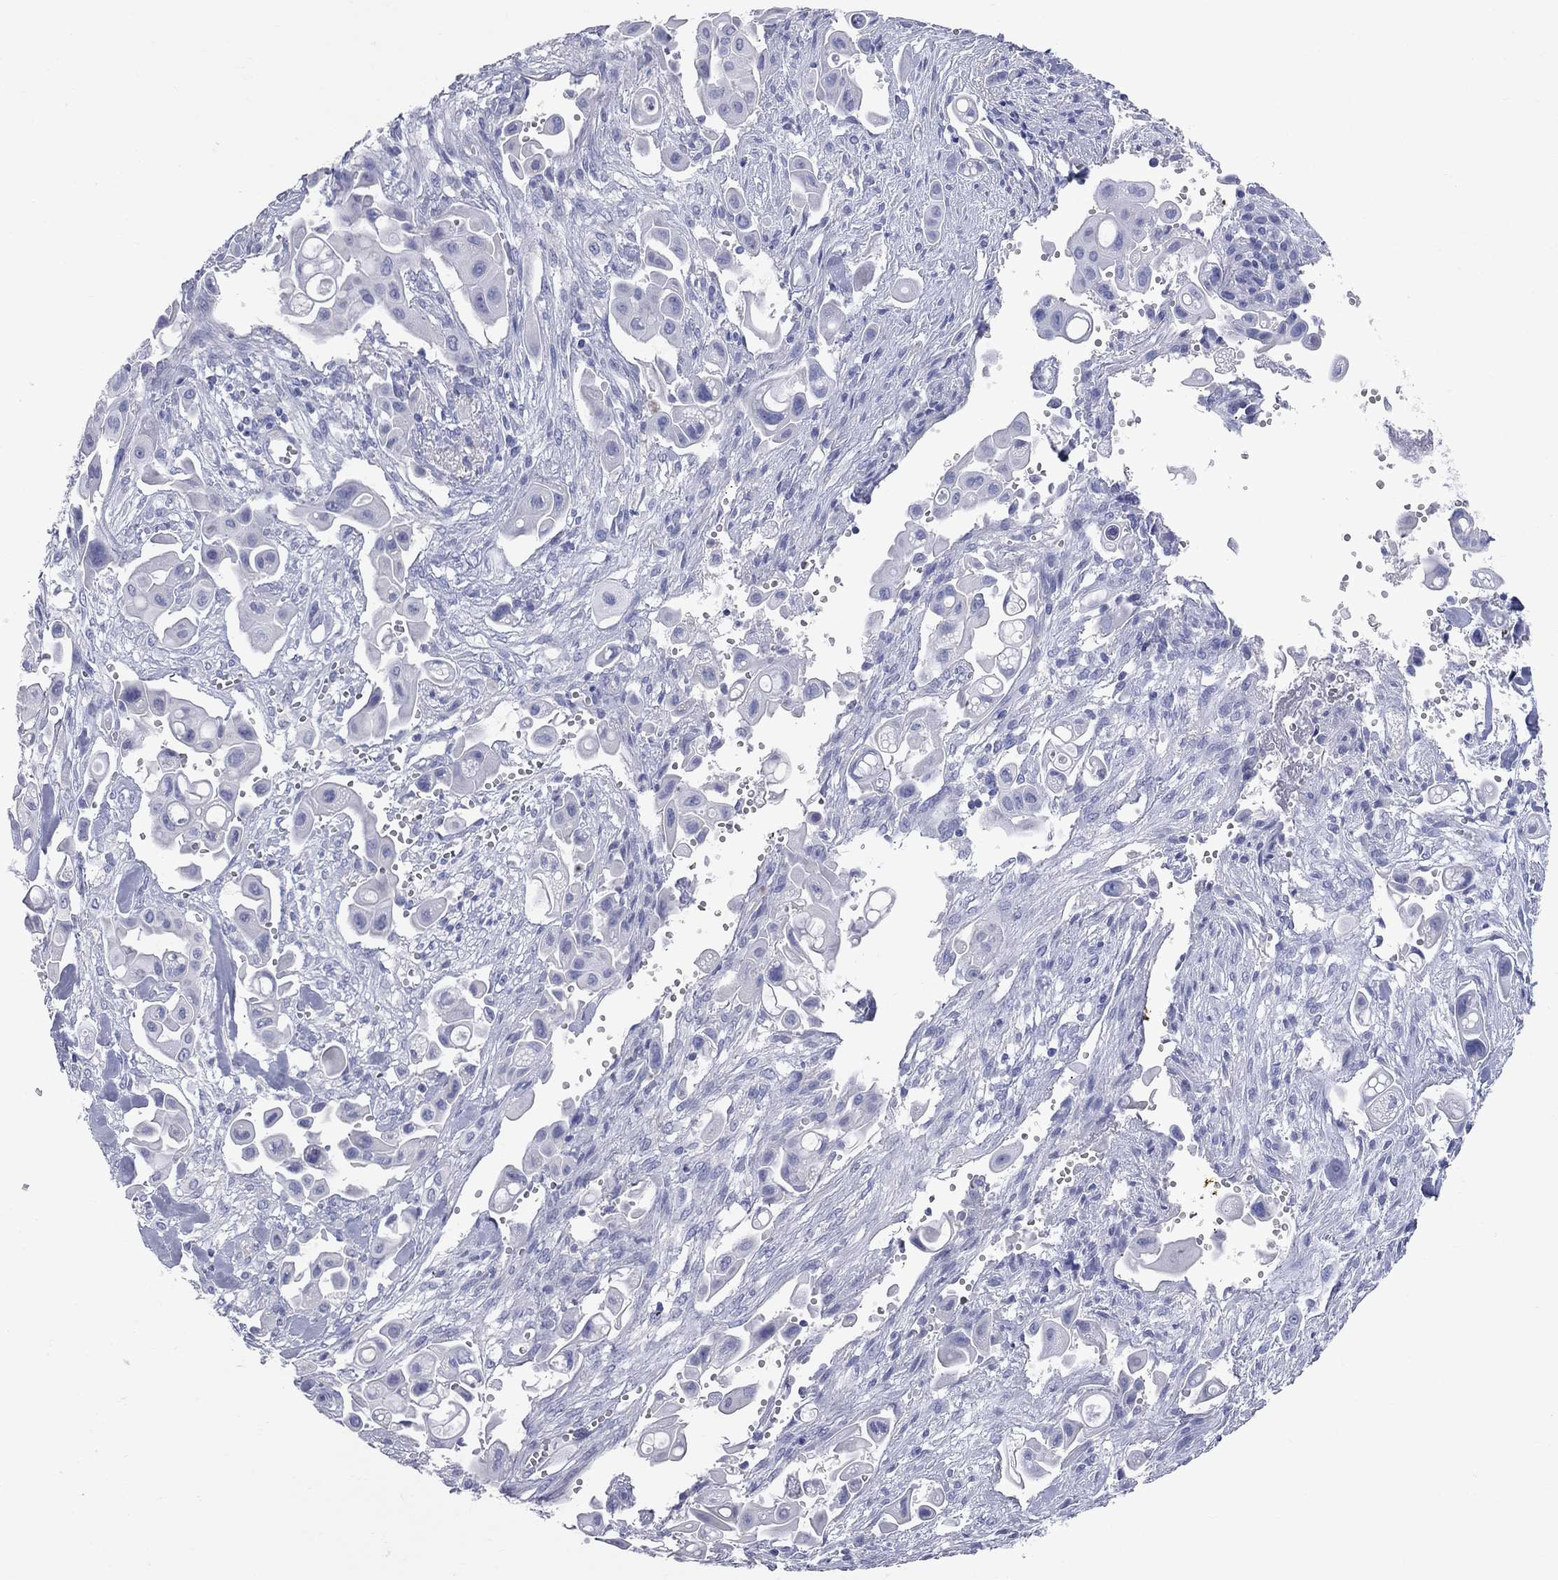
{"staining": {"intensity": "negative", "quantity": "none", "location": "none"}, "tissue": "pancreatic cancer", "cell_type": "Tumor cells", "image_type": "cancer", "snomed": [{"axis": "morphology", "description": "Adenocarcinoma, NOS"}, {"axis": "topography", "description": "Pancreas"}], "caption": "Histopathology image shows no significant protein positivity in tumor cells of pancreatic cancer.", "gene": "AOX1", "patient": {"sex": "male", "age": 50}}